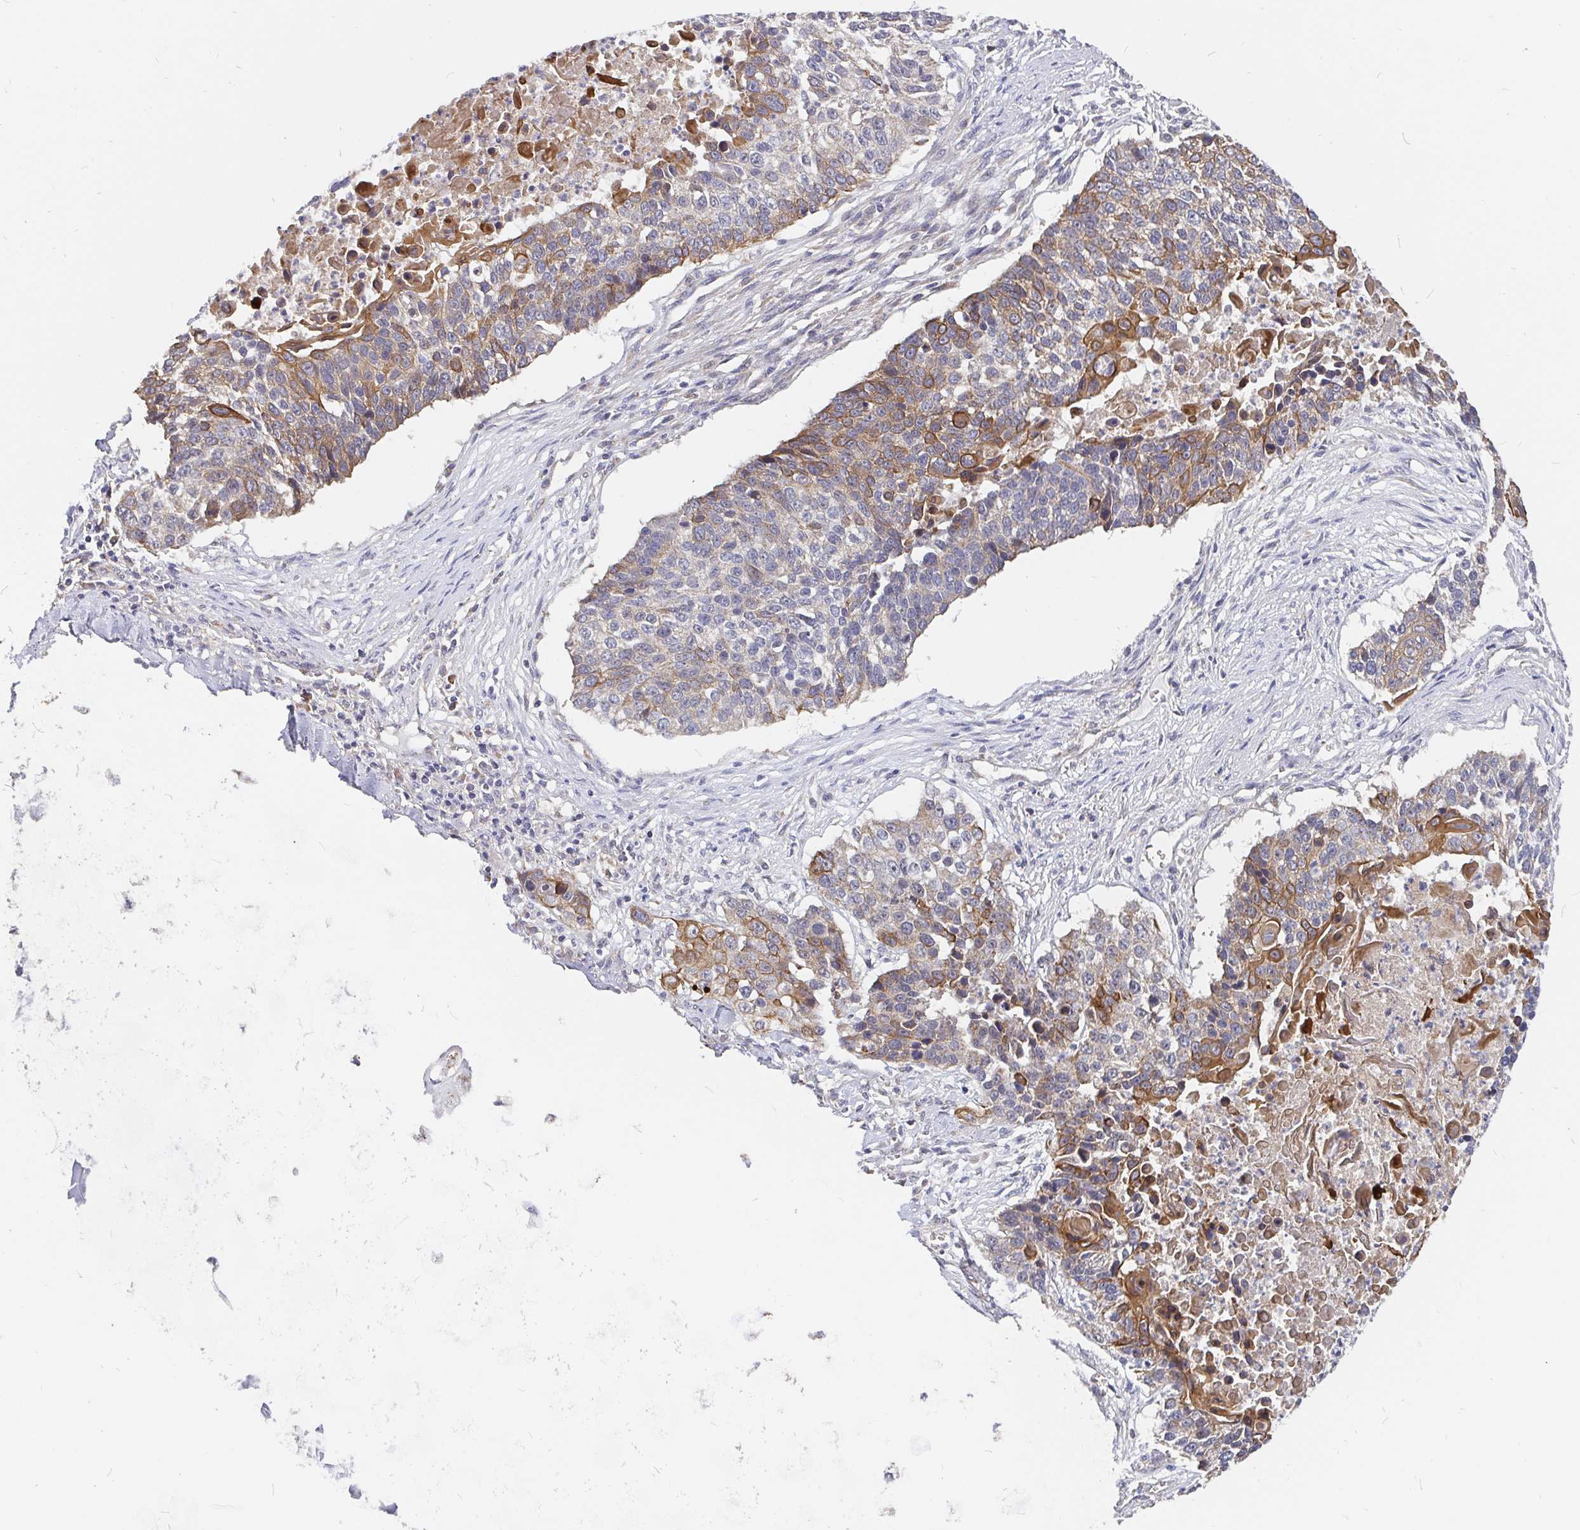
{"staining": {"intensity": "moderate", "quantity": "25%-75%", "location": "cytoplasmic/membranous"}, "tissue": "lung cancer", "cell_type": "Tumor cells", "image_type": "cancer", "snomed": [{"axis": "morphology", "description": "Squamous cell carcinoma, NOS"}, {"axis": "morphology", "description": "Squamous cell carcinoma, metastatic, NOS"}, {"axis": "topography", "description": "Lung"}, {"axis": "topography", "description": "Pleura, NOS"}], "caption": "About 25%-75% of tumor cells in lung cancer (squamous cell carcinoma) demonstrate moderate cytoplasmic/membranous protein staining as visualized by brown immunohistochemical staining.", "gene": "PDF", "patient": {"sex": "male", "age": 72}}